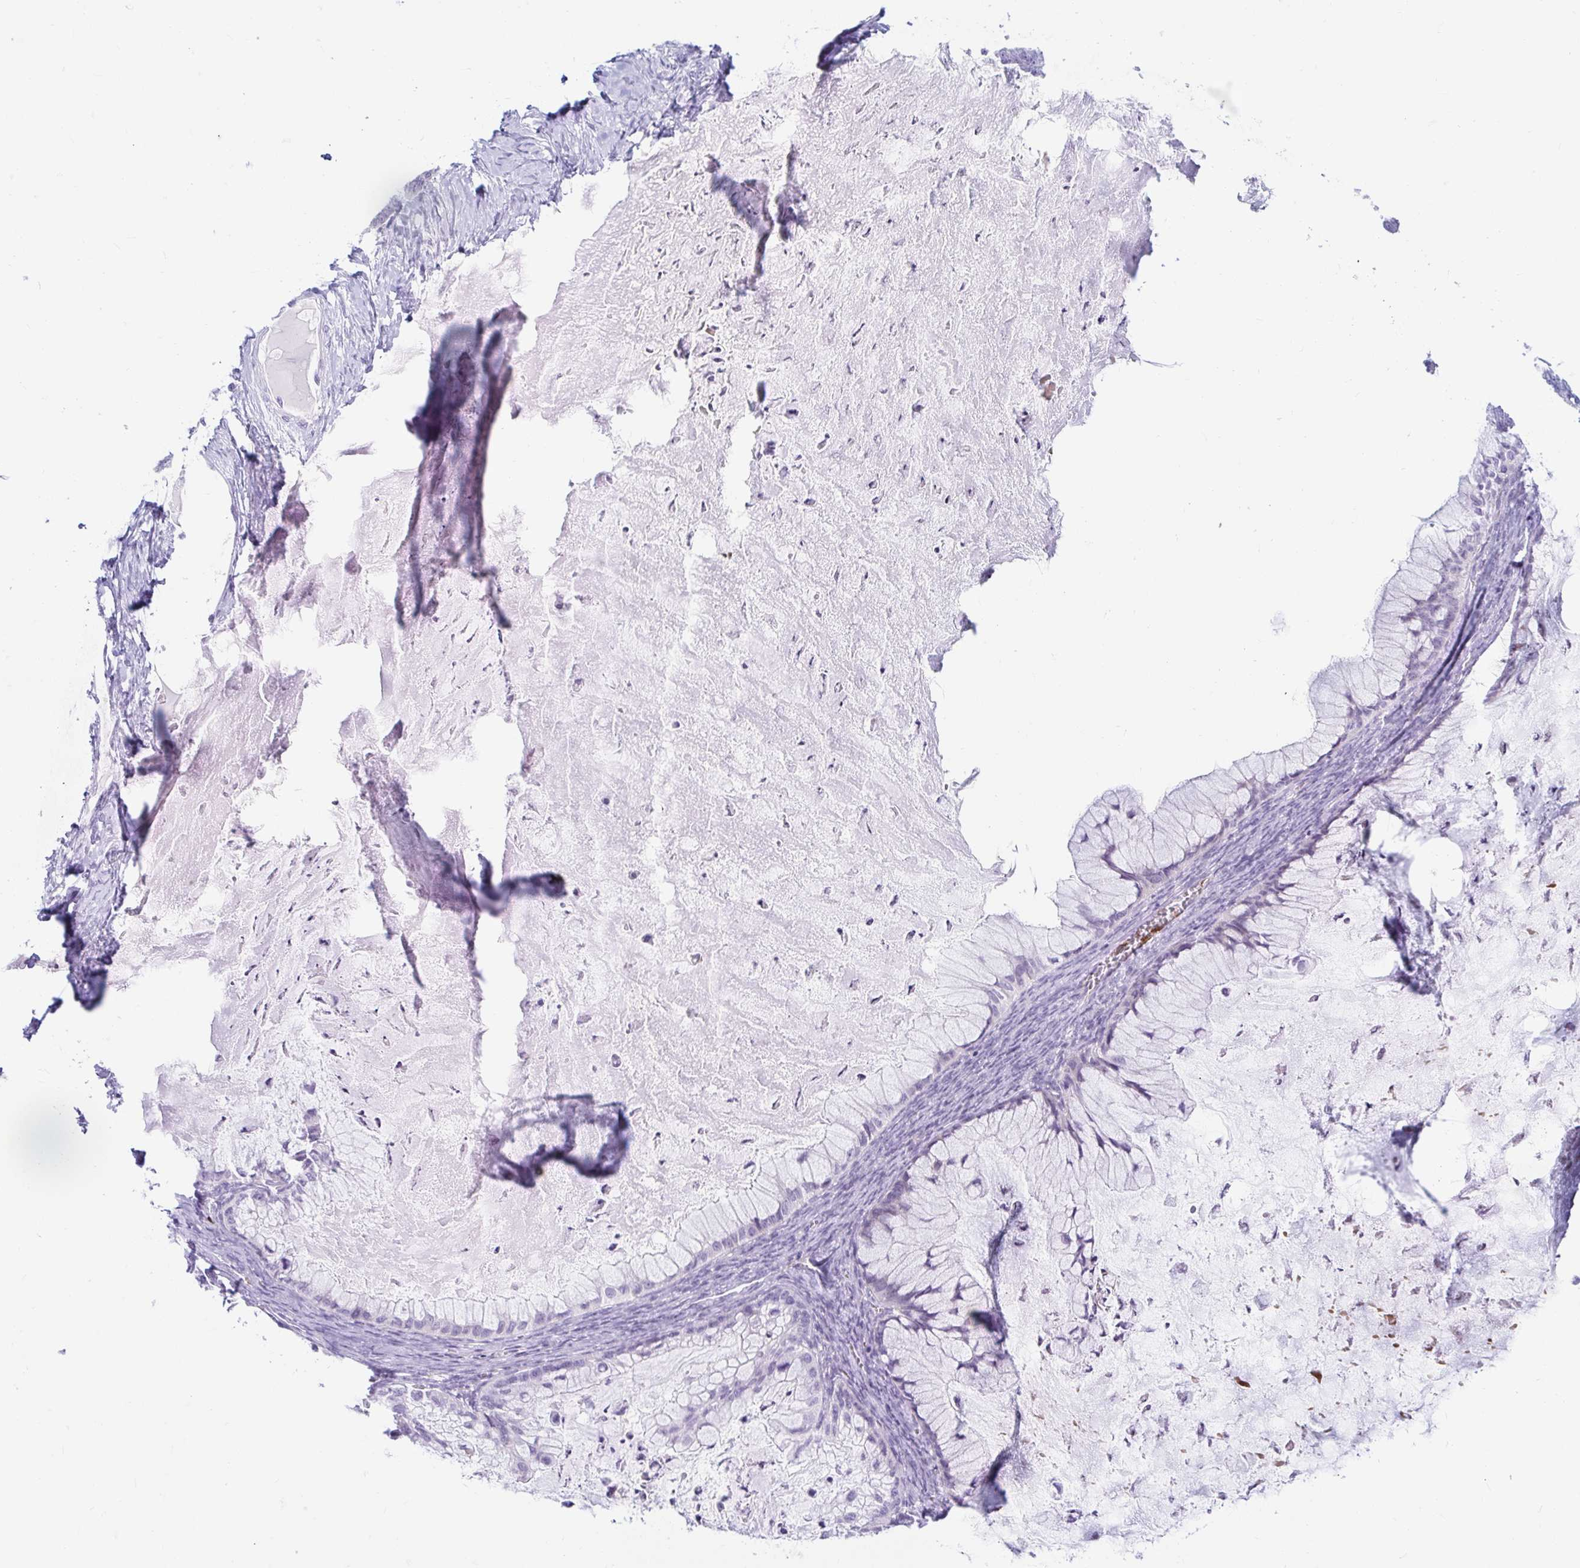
{"staining": {"intensity": "negative", "quantity": "none", "location": "none"}, "tissue": "ovarian cancer", "cell_type": "Tumor cells", "image_type": "cancer", "snomed": [{"axis": "morphology", "description": "Cystadenocarcinoma, mucinous, NOS"}, {"axis": "topography", "description": "Ovary"}], "caption": "Immunohistochemistry (IHC) of ovarian cancer (mucinous cystadenocarcinoma) demonstrates no positivity in tumor cells.", "gene": "ERICH6", "patient": {"sex": "female", "age": 72}}